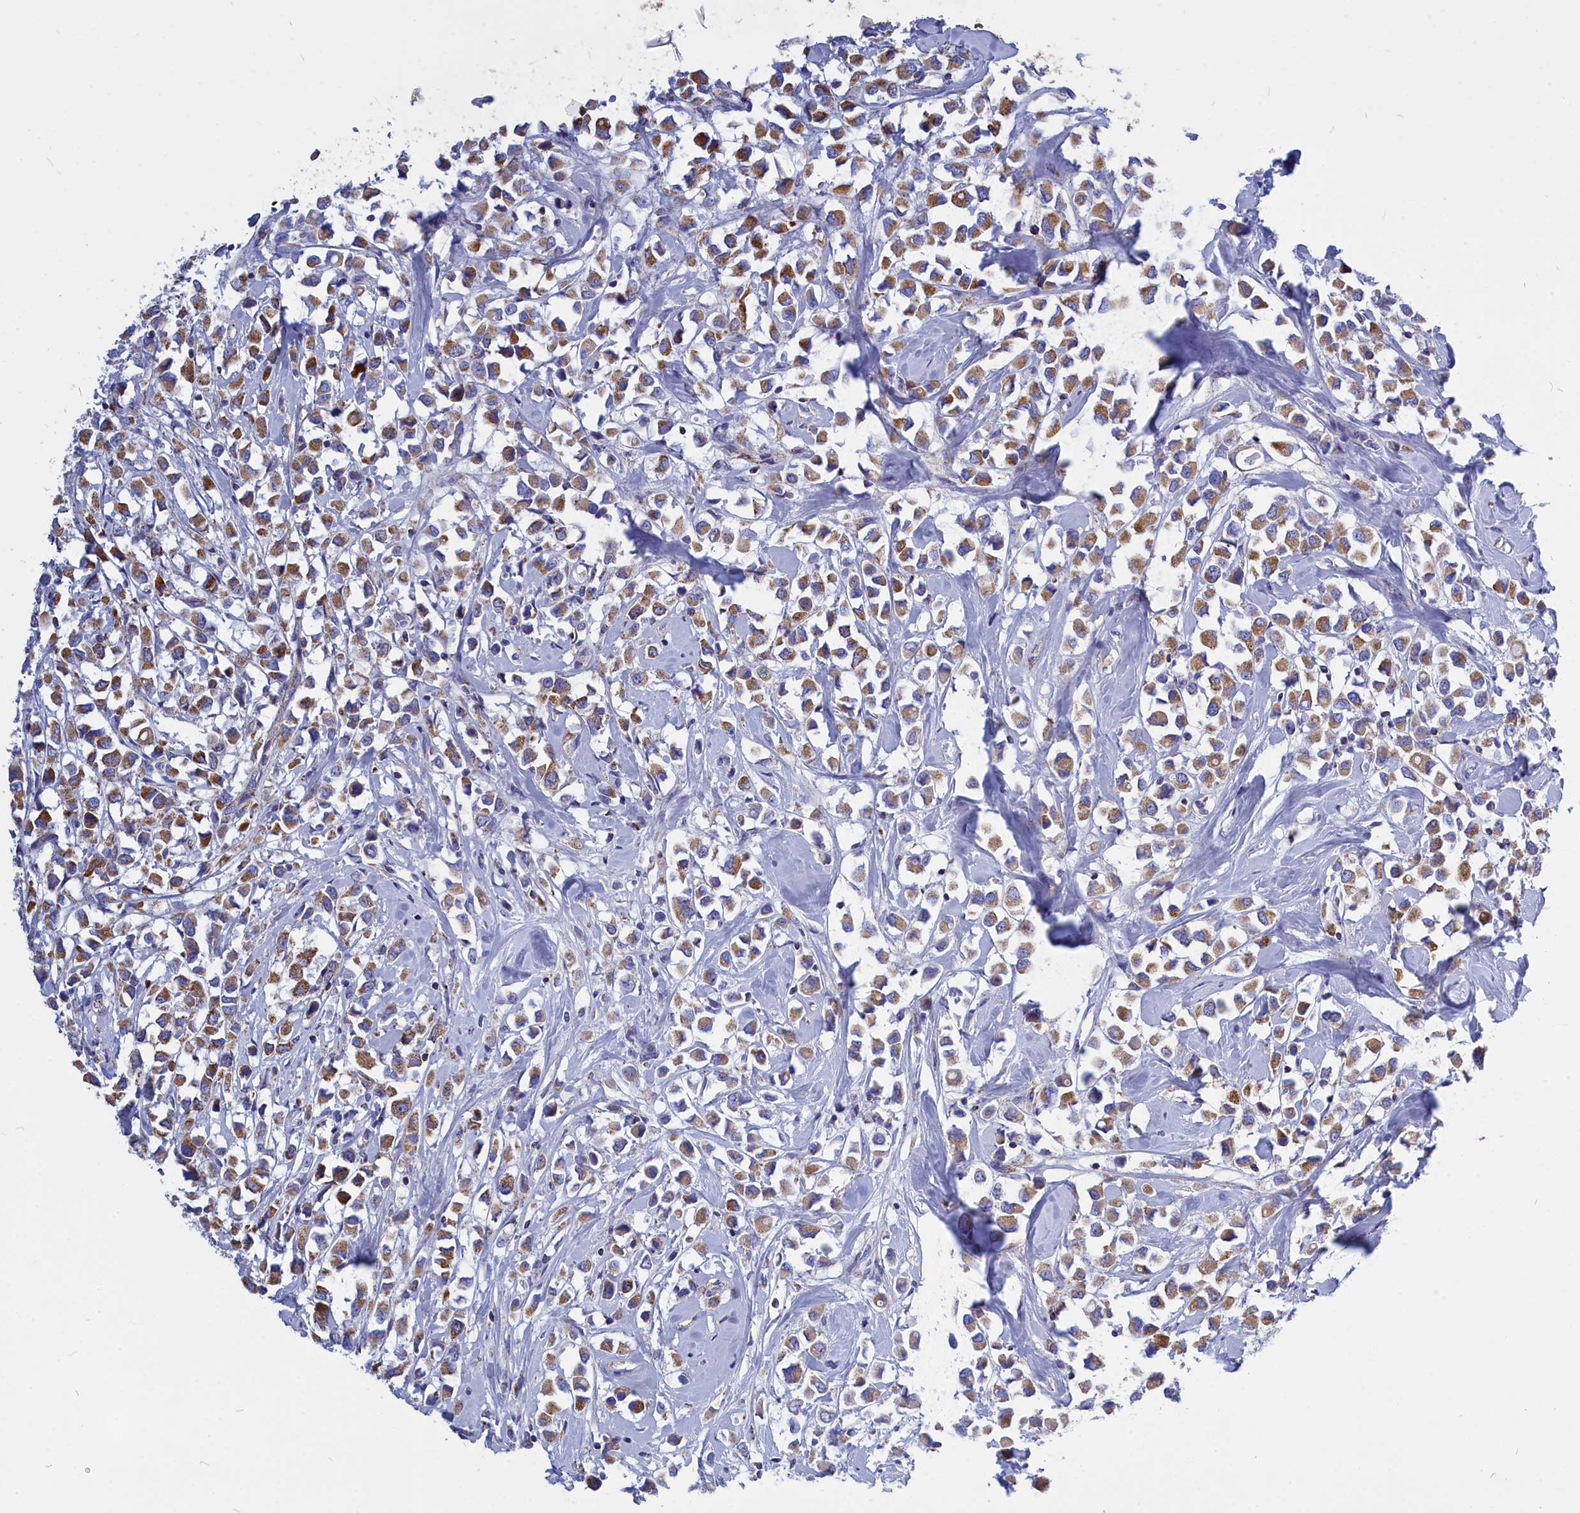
{"staining": {"intensity": "moderate", "quantity": ">75%", "location": "cytoplasmic/membranous"}, "tissue": "breast cancer", "cell_type": "Tumor cells", "image_type": "cancer", "snomed": [{"axis": "morphology", "description": "Duct carcinoma"}, {"axis": "topography", "description": "Breast"}], "caption": "The histopathology image demonstrates immunohistochemical staining of invasive ductal carcinoma (breast). There is moderate cytoplasmic/membranous staining is present in about >75% of tumor cells.", "gene": "CCRL2", "patient": {"sex": "female", "age": 61}}